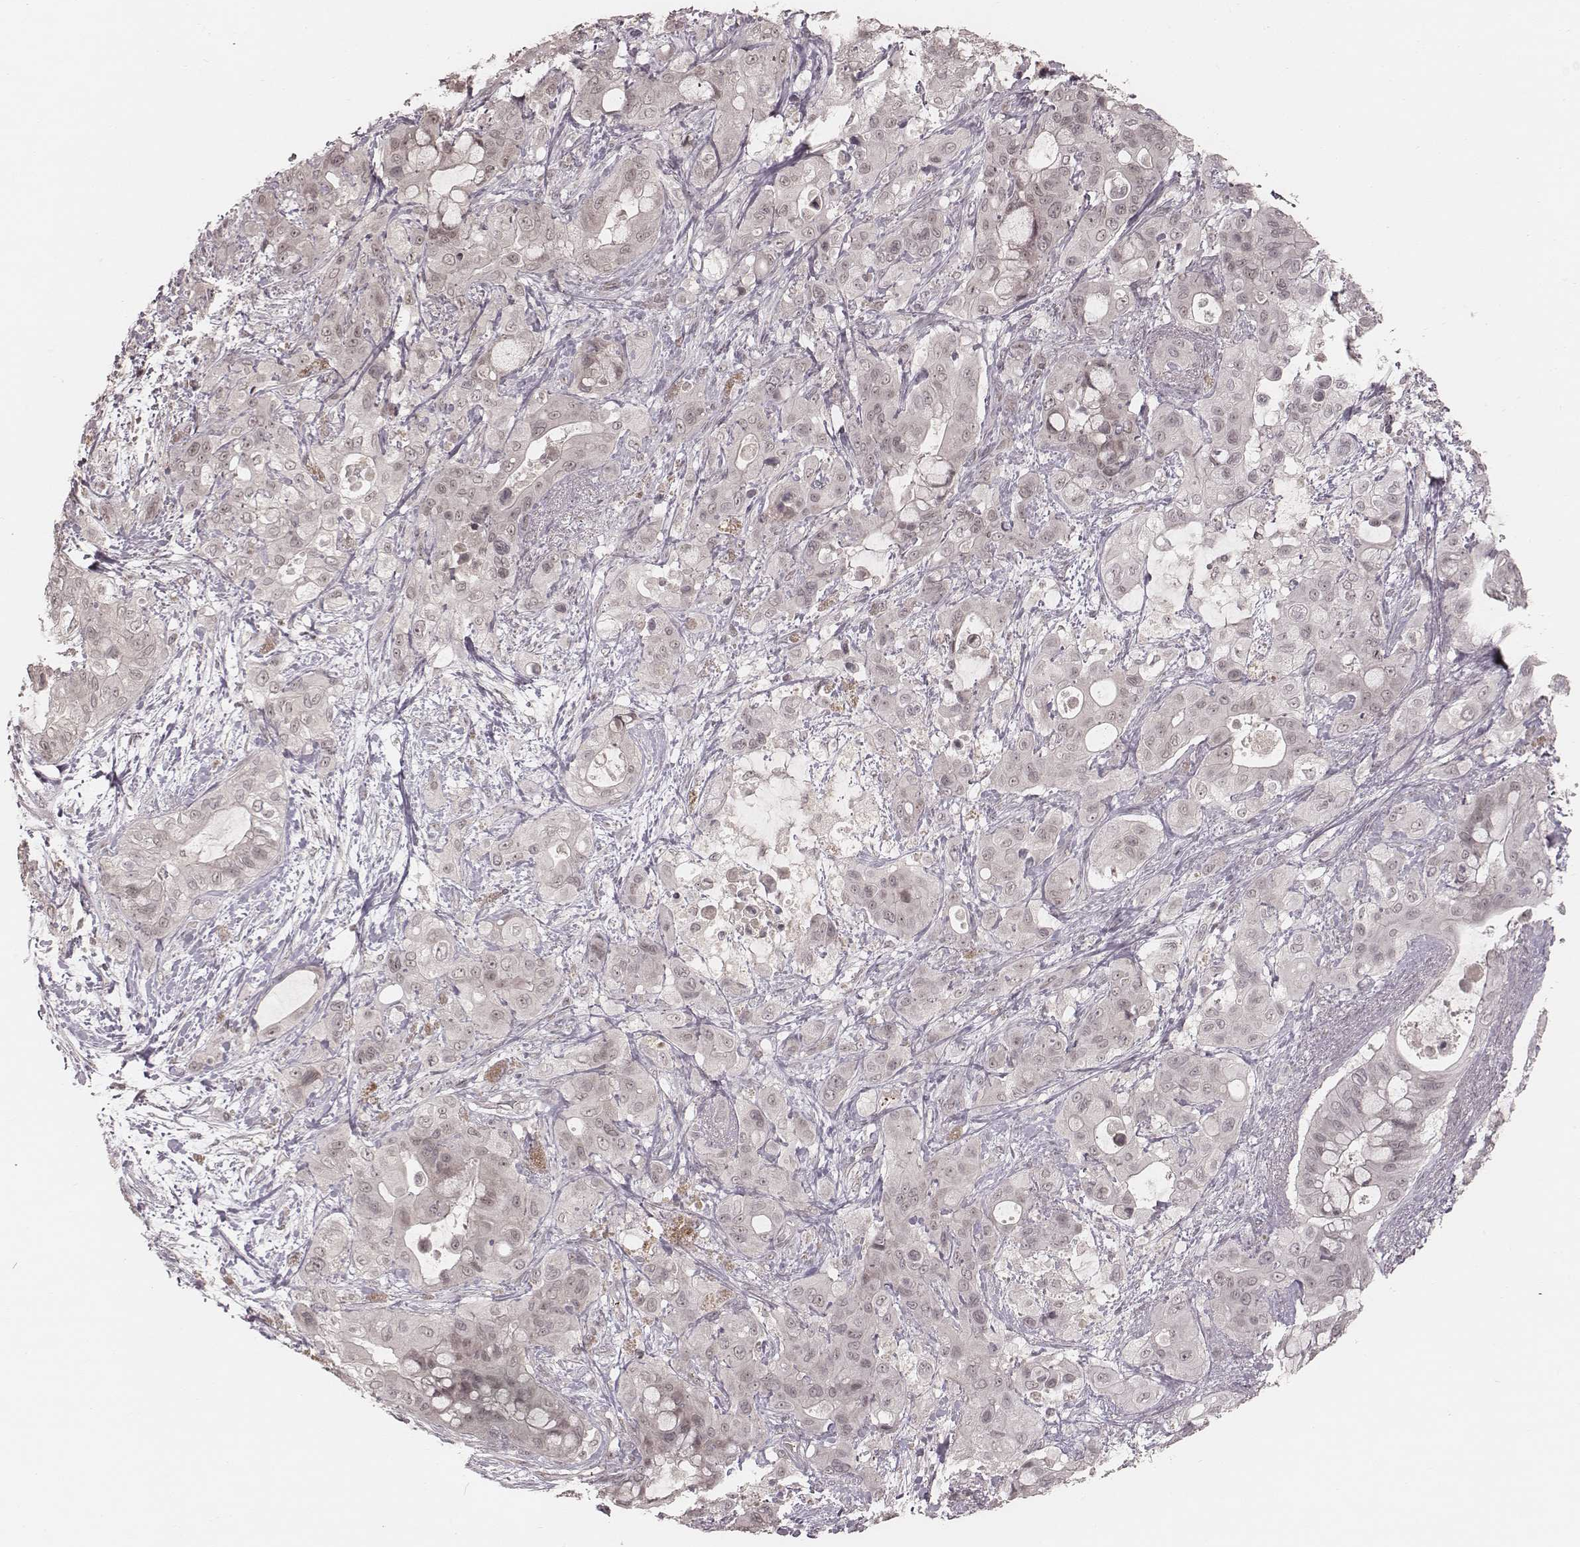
{"staining": {"intensity": "negative", "quantity": "none", "location": "none"}, "tissue": "pancreatic cancer", "cell_type": "Tumor cells", "image_type": "cancer", "snomed": [{"axis": "morphology", "description": "Adenocarcinoma, NOS"}, {"axis": "topography", "description": "Pancreas"}], "caption": "The image demonstrates no staining of tumor cells in pancreatic adenocarcinoma. The staining was performed using DAB to visualize the protein expression in brown, while the nuclei were stained in blue with hematoxylin (Magnification: 20x).", "gene": "IL5", "patient": {"sex": "male", "age": 71}}